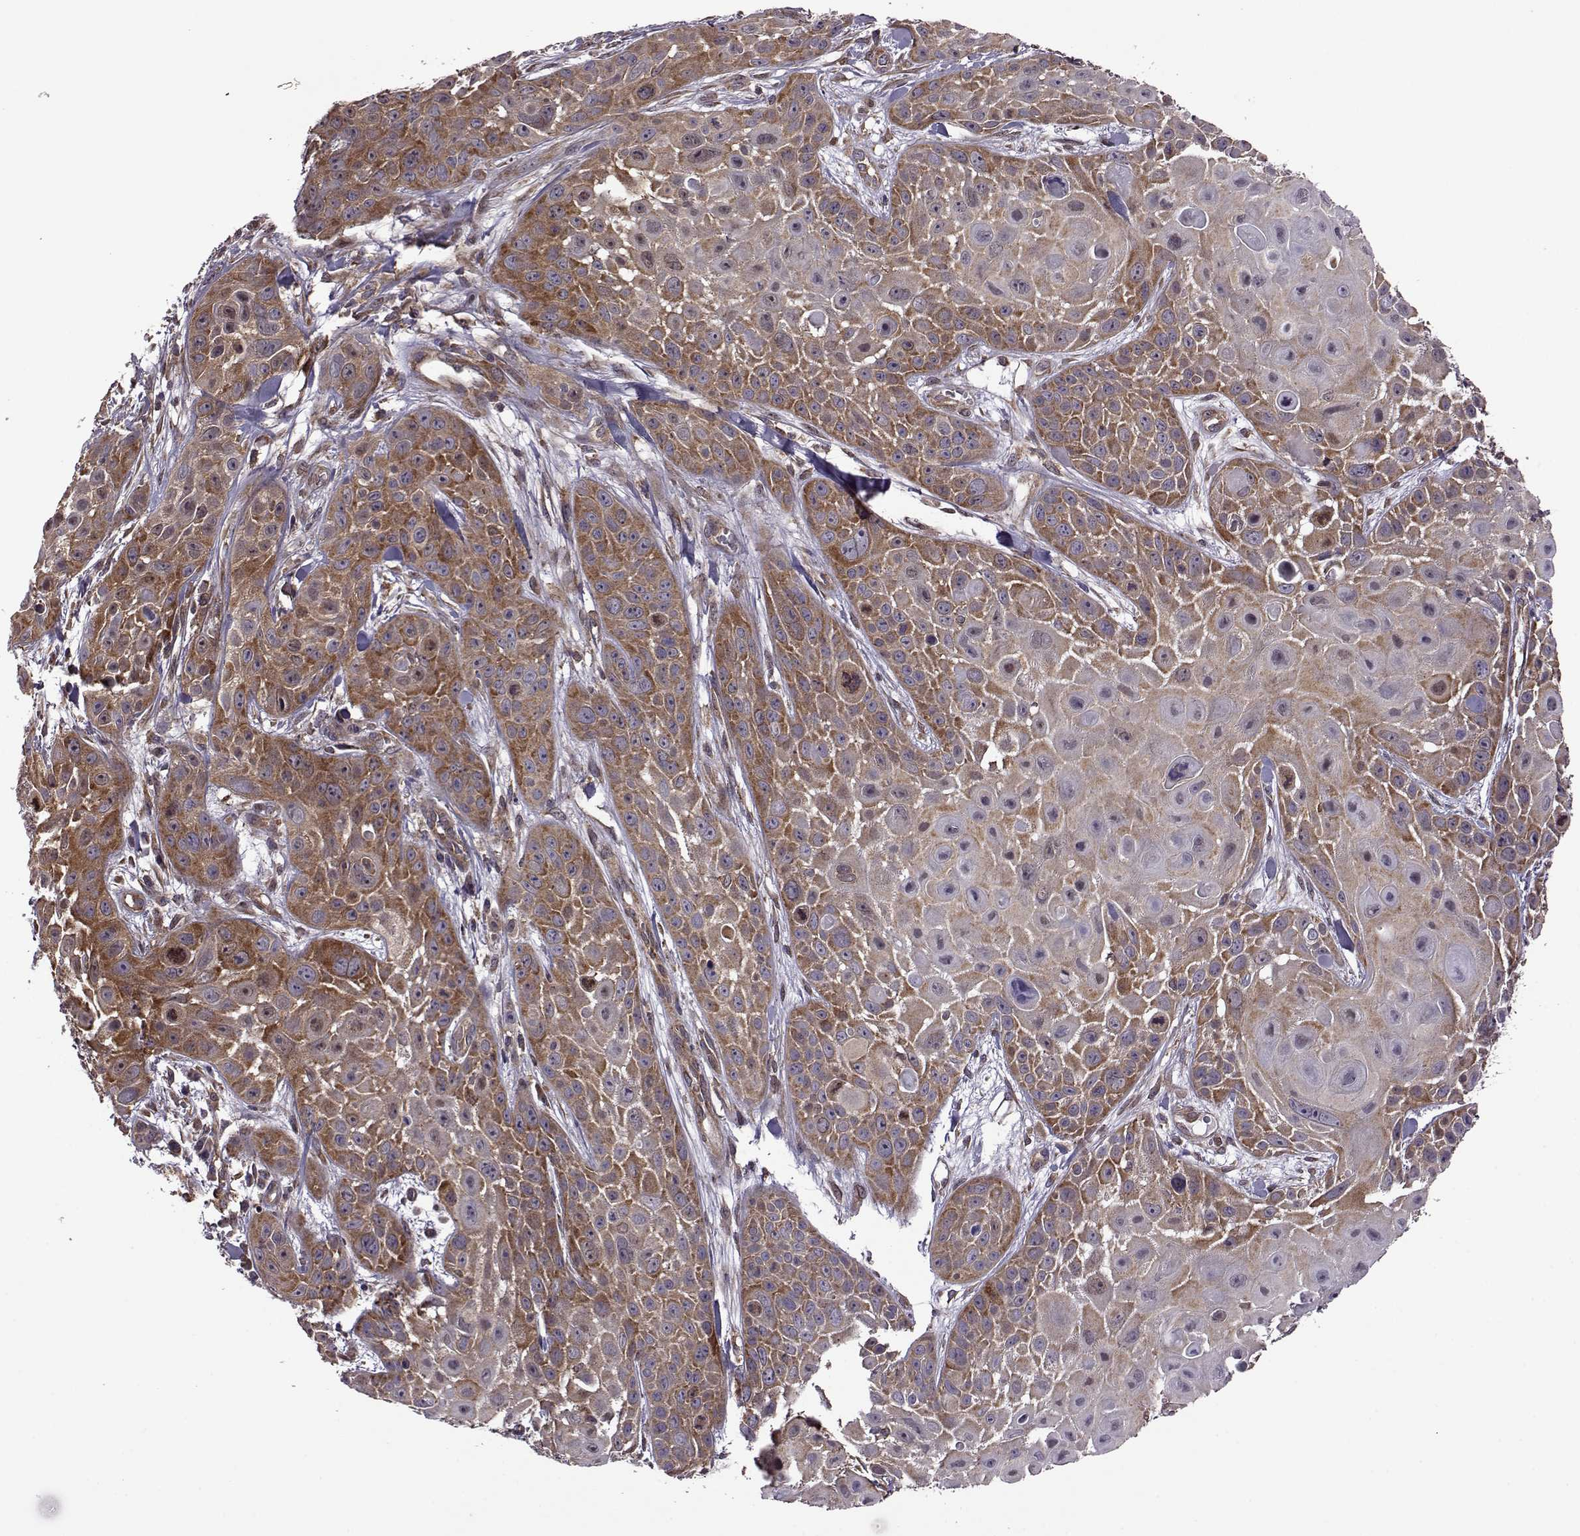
{"staining": {"intensity": "moderate", "quantity": ">75%", "location": "cytoplasmic/membranous"}, "tissue": "skin cancer", "cell_type": "Tumor cells", "image_type": "cancer", "snomed": [{"axis": "morphology", "description": "Squamous cell carcinoma, NOS"}, {"axis": "topography", "description": "Skin"}, {"axis": "topography", "description": "Anal"}], "caption": "The image displays a brown stain indicating the presence of a protein in the cytoplasmic/membranous of tumor cells in squamous cell carcinoma (skin).", "gene": "URI1", "patient": {"sex": "female", "age": 75}}